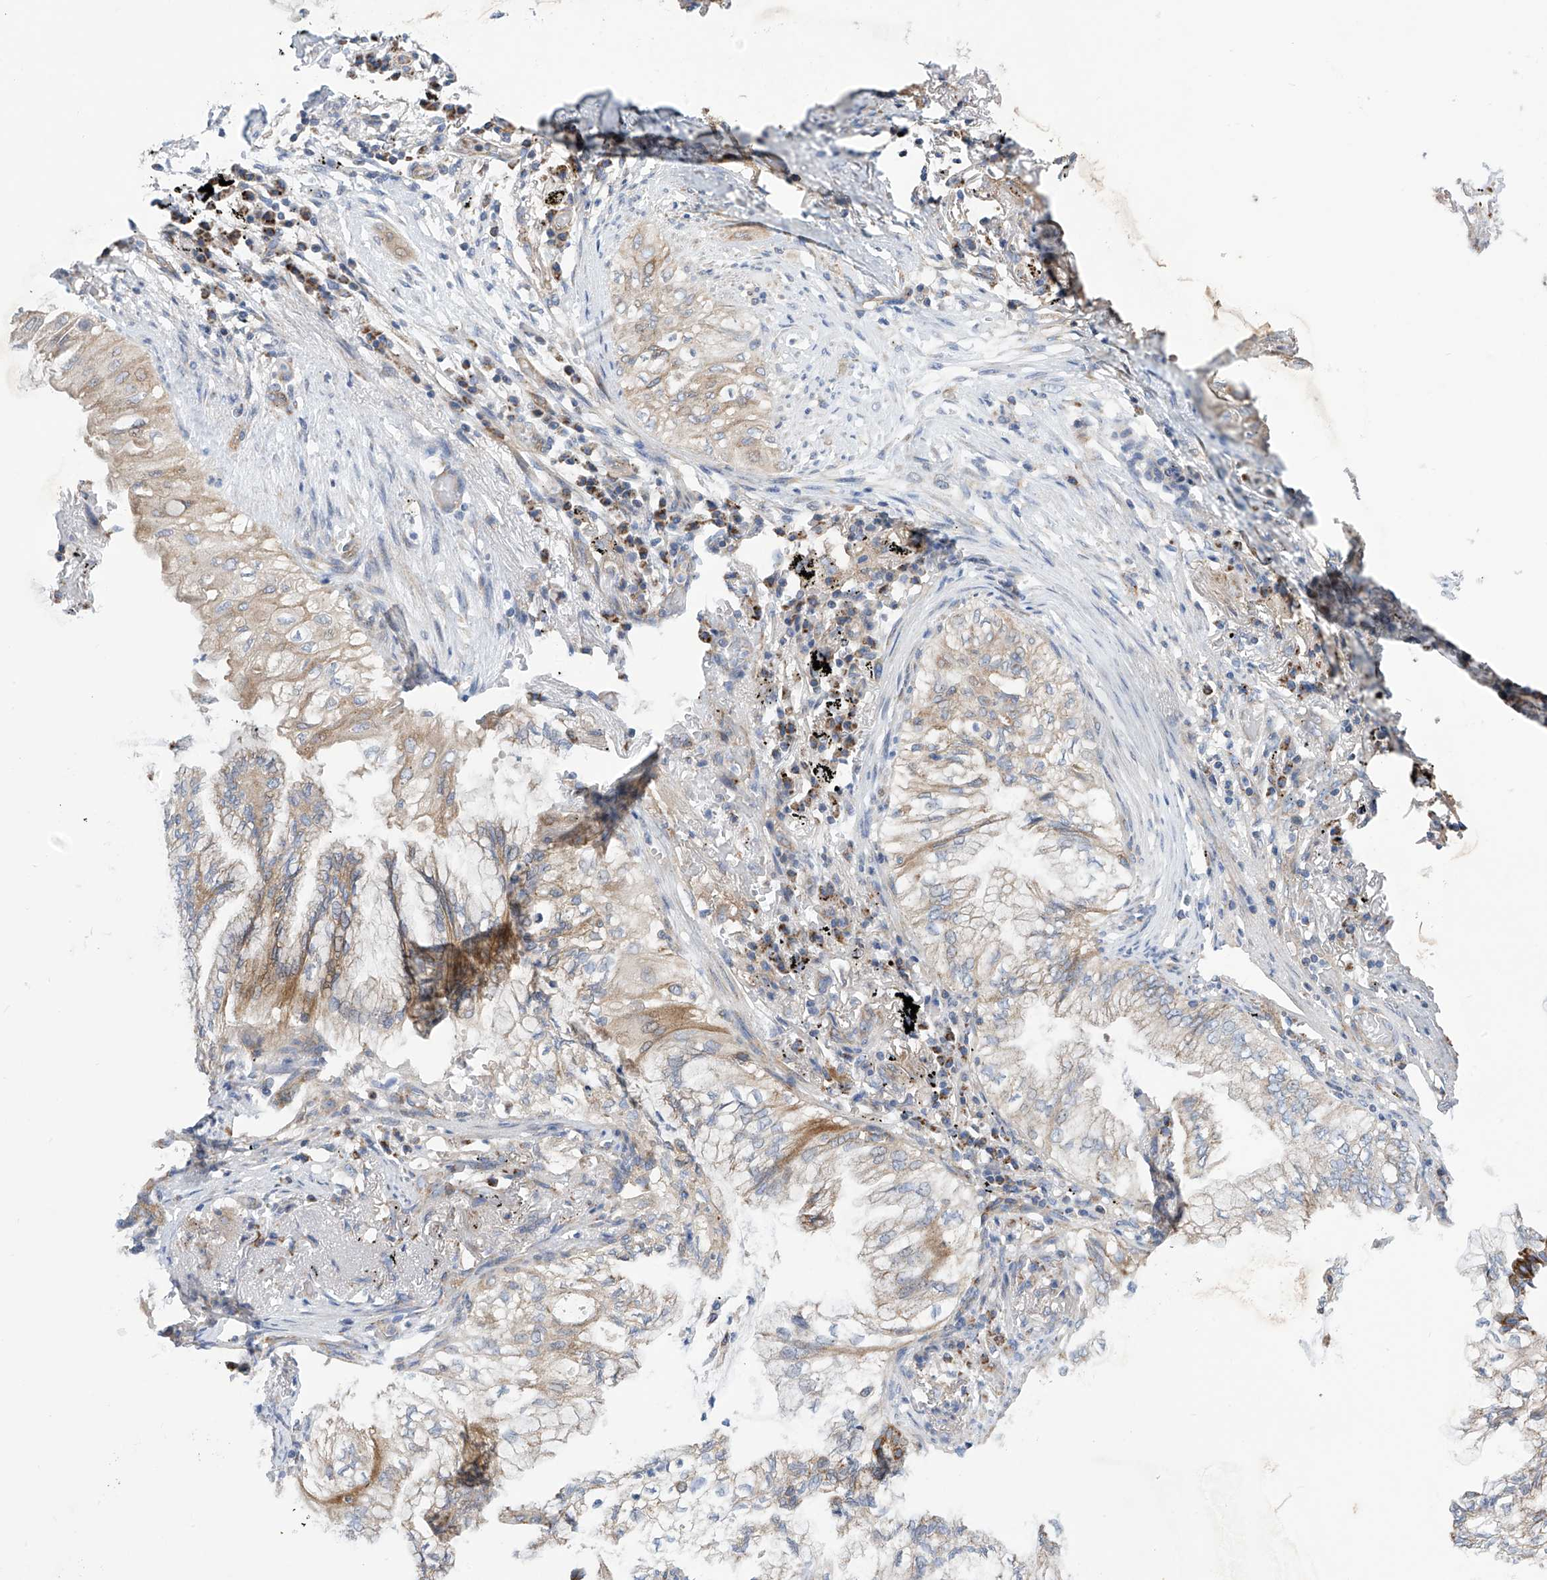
{"staining": {"intensity": "moderate", "quantity": "<25%", "location": "cytoplasmic/membranous"}, "tissue": "lung cancer", "cell_type": "Tumor cells", "image_type": "cancer", "snomed": [{"axis": "morphology", "description": "Adenocarcinoma, NOS"}, {"axis": "topography", "description": "Lung"}], "caption": "Tumor cells exhibit moderate cytoplasmic/membranous positivity in approximately <25% of cells in adenocarcinoma (lung).", "gene": "P2RX7", "patient": {"sex": "female", "age": 70}}